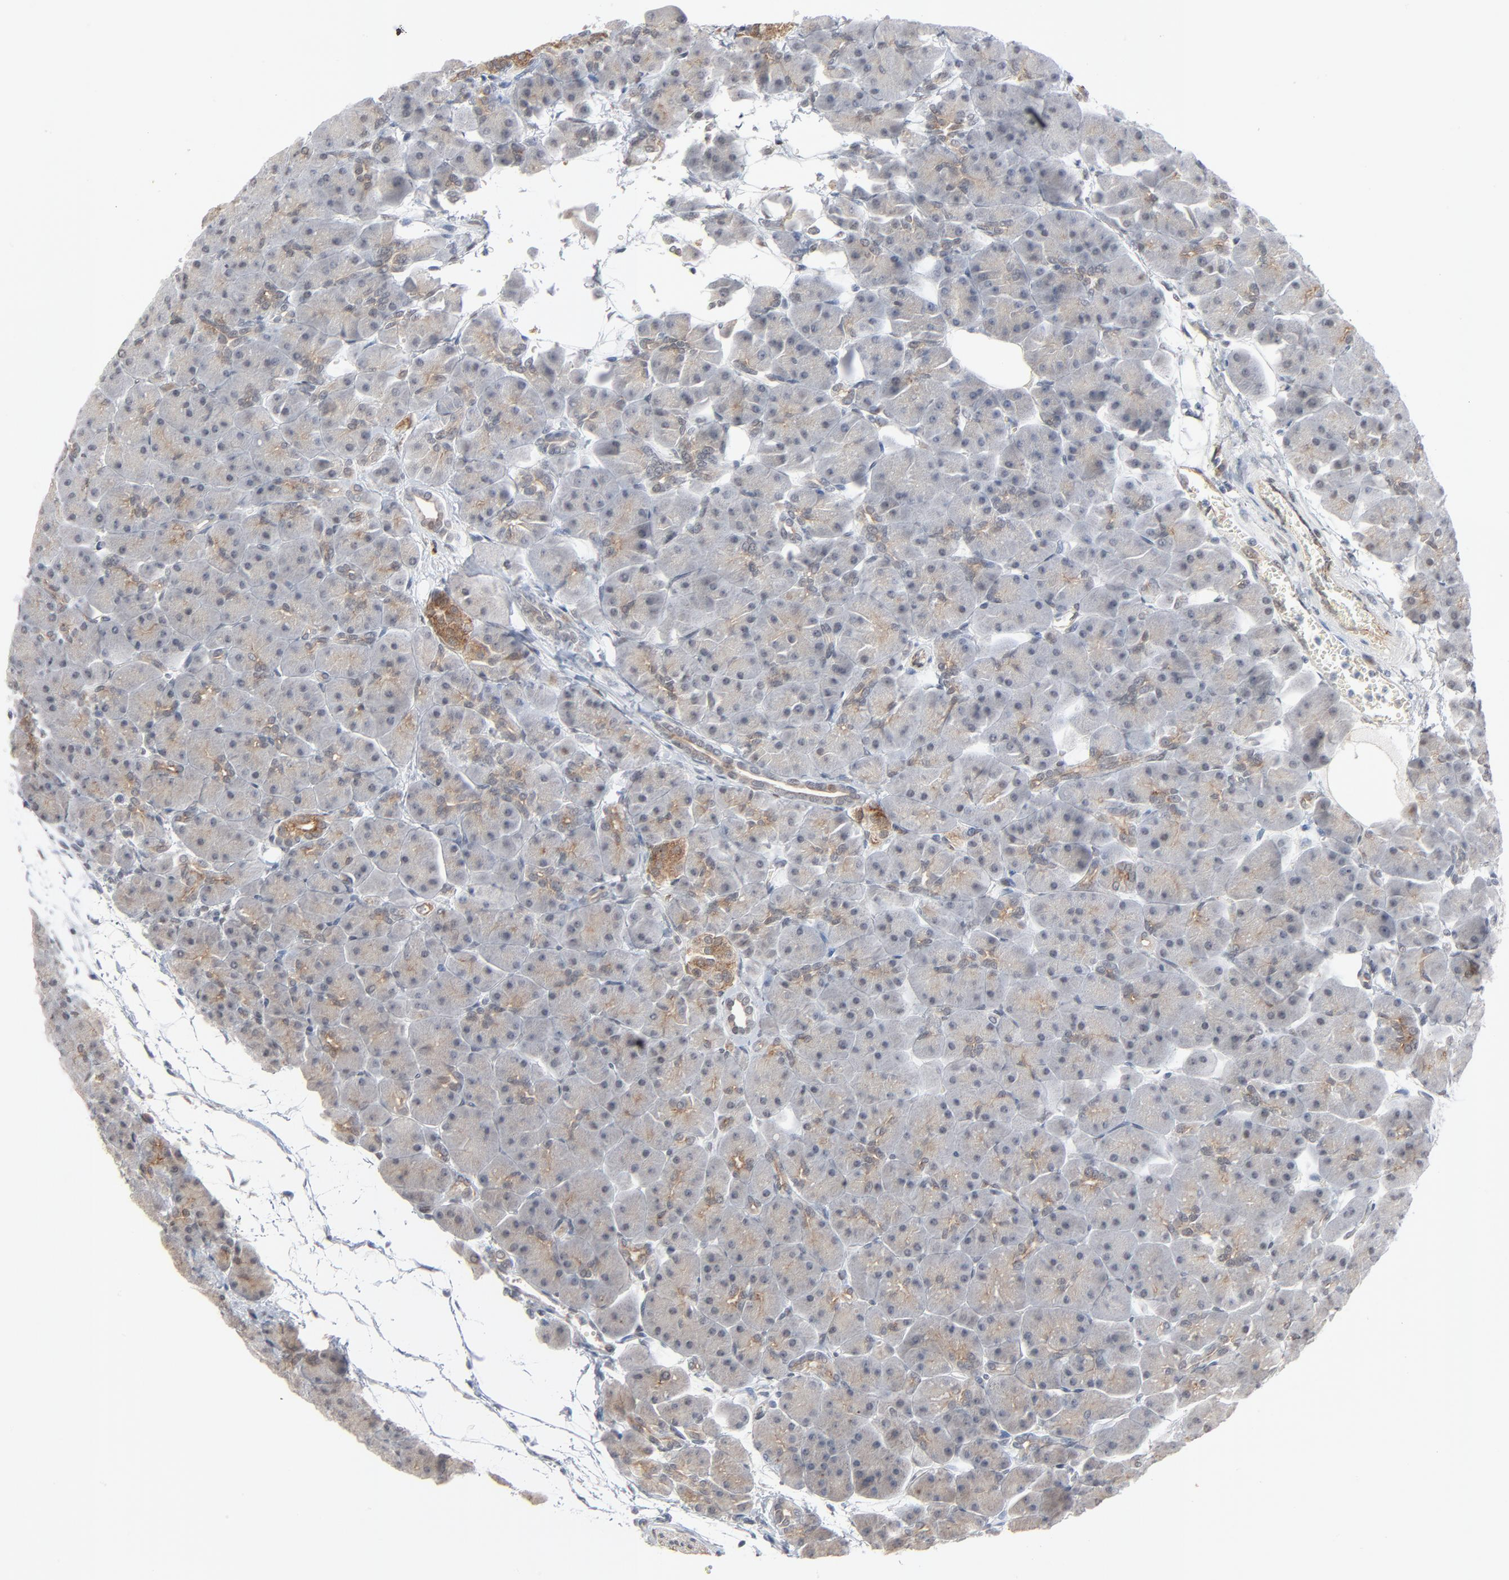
{"staining": {"intensity": "negative", "quantity": "none", "location": "none"}, "tissue": "pancreas", "cell_type": "Exocrine glandular cells", "image_type": "normal", "snomed": [{"axis": "morphology", "description": "Normal tissue, NOS"}, {"axis": "topography", "description": "Pancreas"}], "caption": "Exocrine glandular cells are negative for protein expression in normal human pancreas. (DAB IHC with hematoxylin counter stain).", "gene": "ITPR3", "patient": {"sex": "male", "age": 66}}